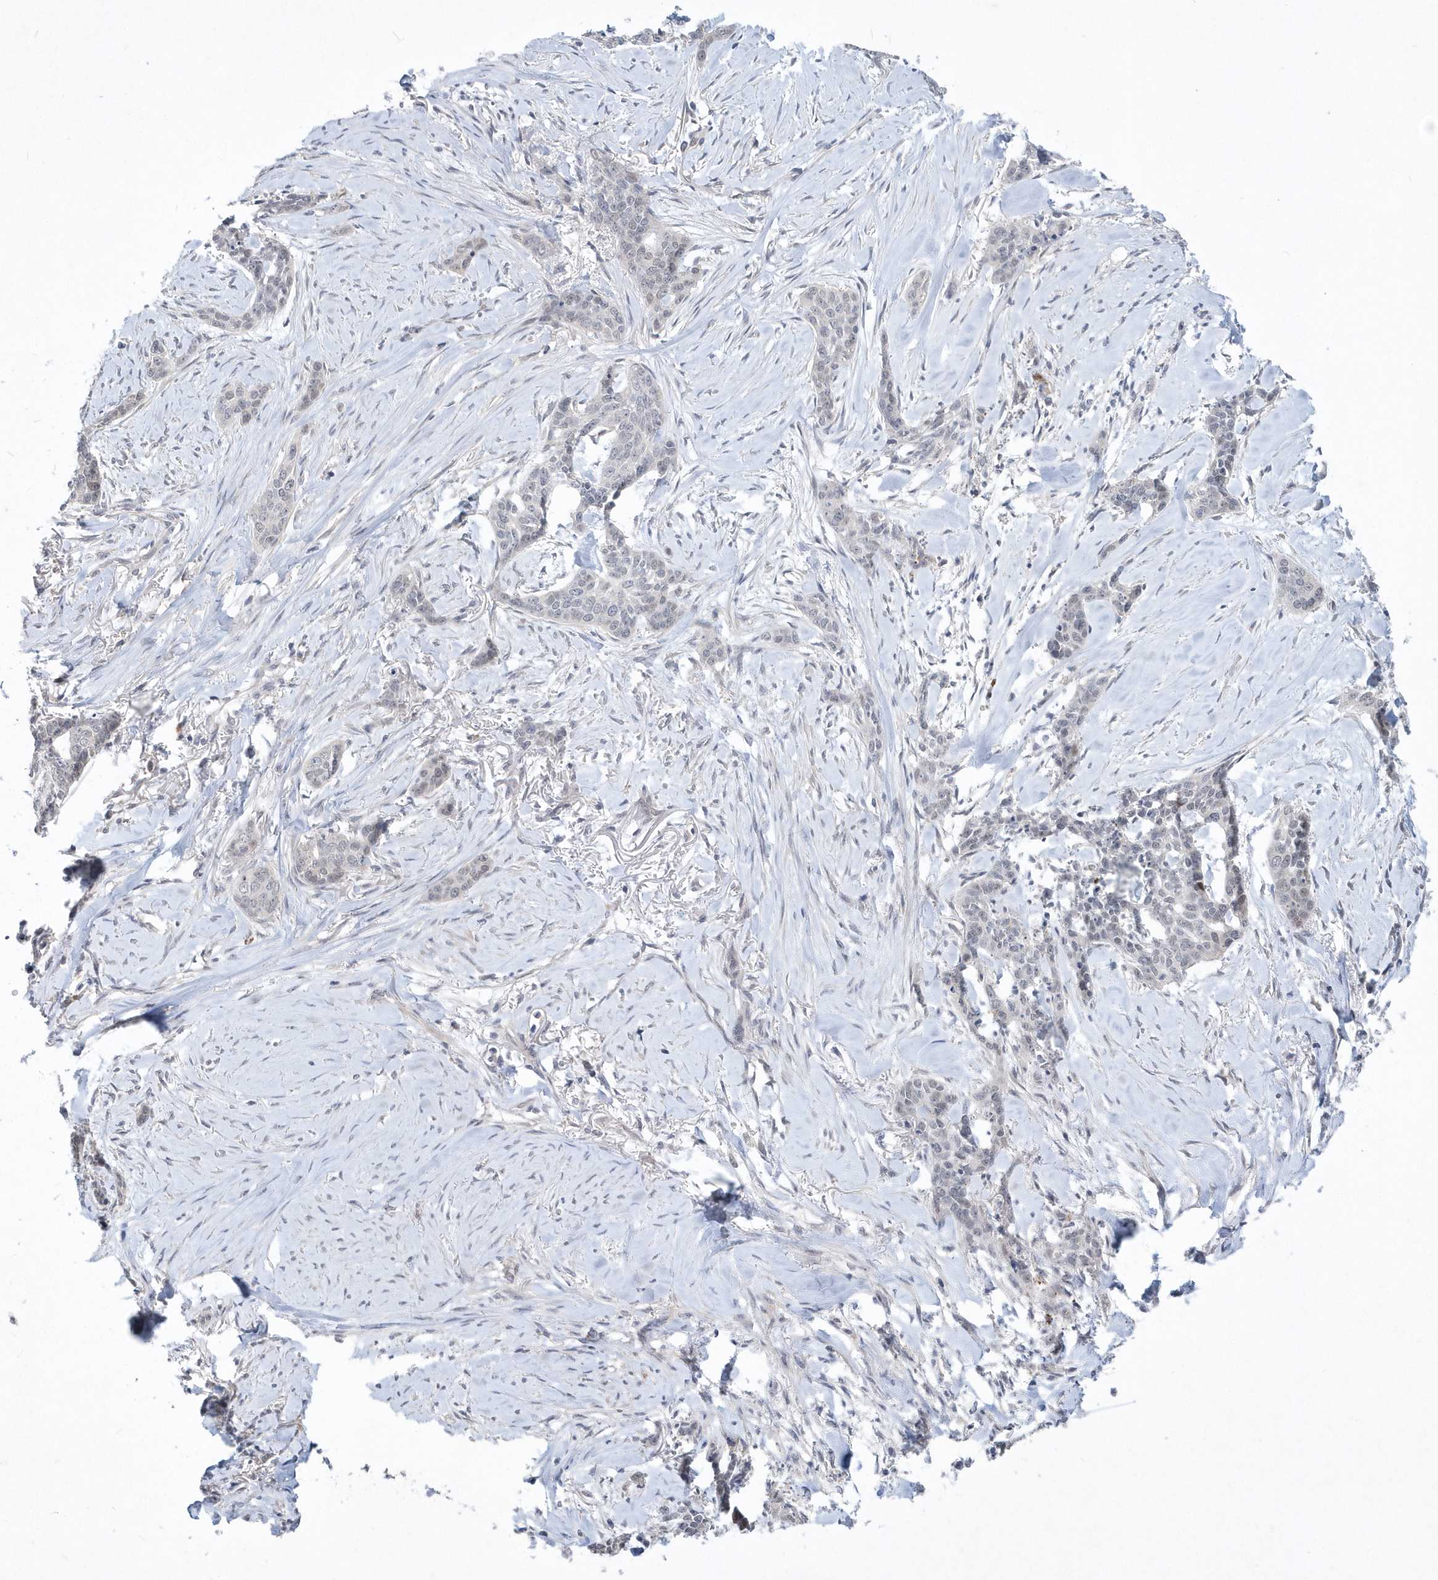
{"staining": {"intensity": "weak", "quantity": "<25%", "location": "nuclear"}, "tissue": "skin cancer", "cell_type": "Tumor cells", "image_type": "cancer", "snomed": [{"axis": "morphology", "description": "Basal cell carcinoma"}, {"axis": "topography", "description": "Skin"}], "caption": "Immunohistochemistry (IHC) histopathology image of human skin basal cell carcinoma stained for a protein (brown), which exhibits no expression in tumor cells.", "gene": "TSPEAR", "patient": {"sex": "female", "age": 64}}